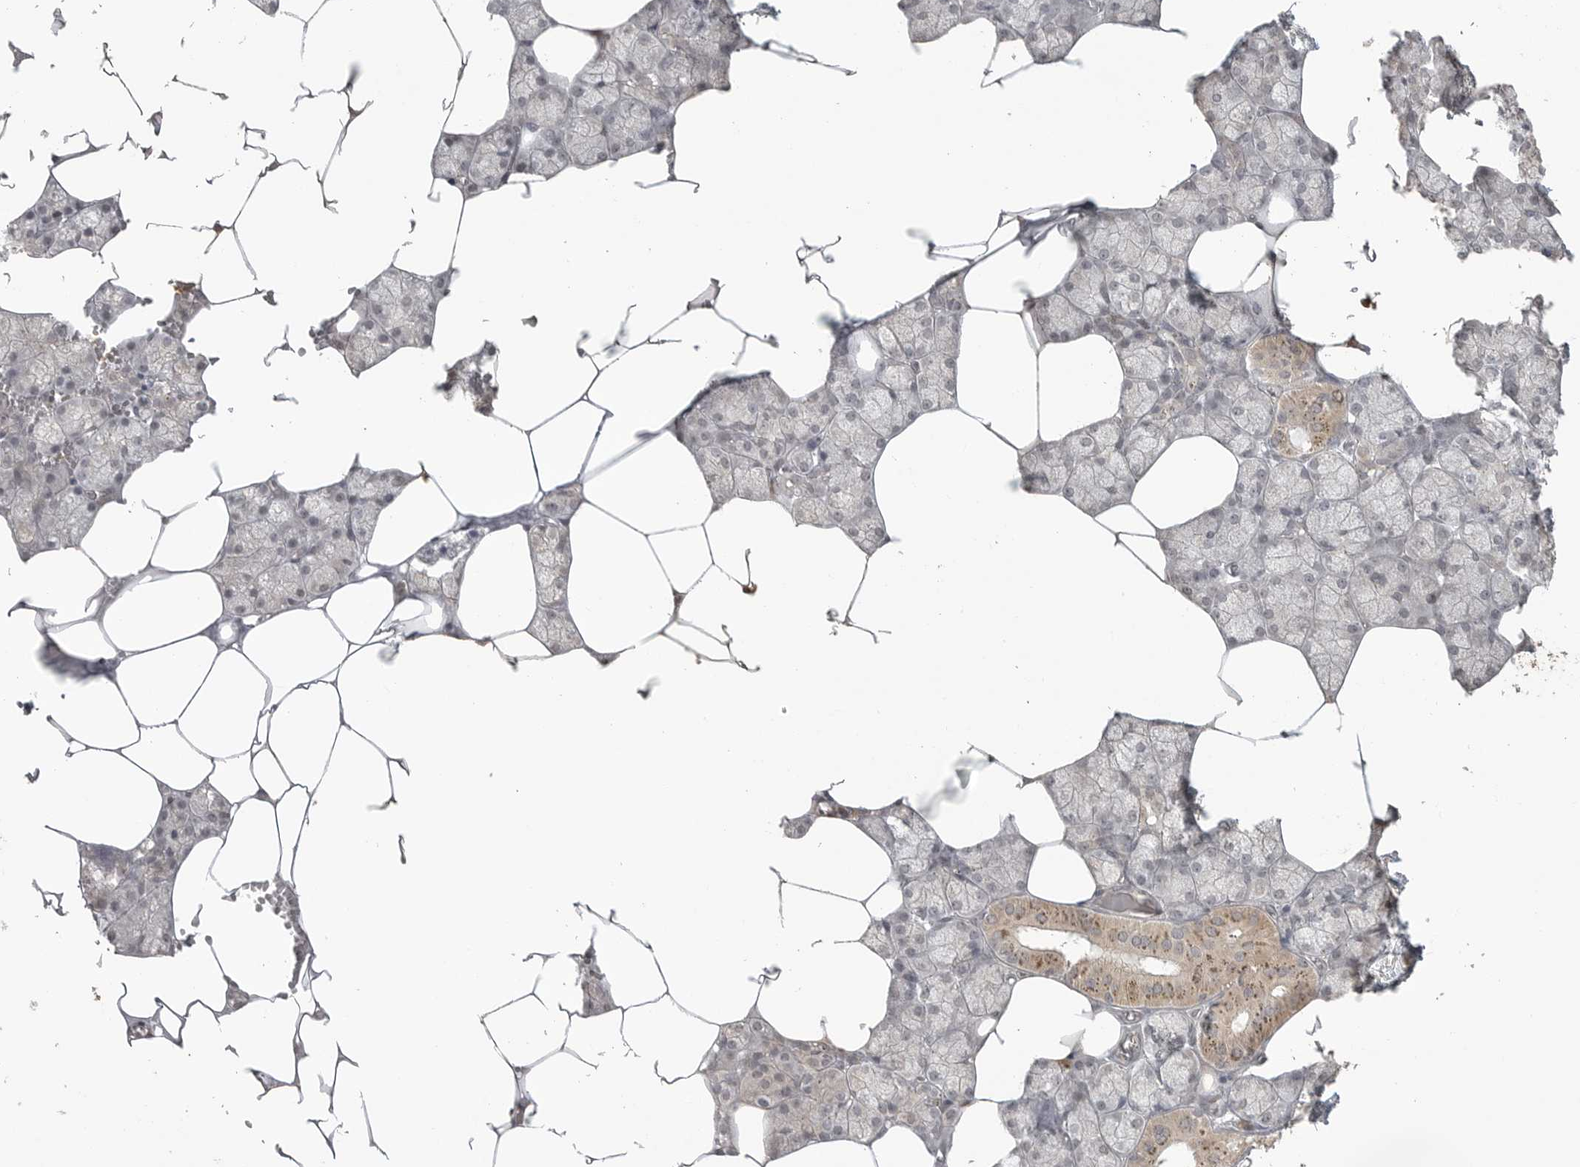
{"staining": {"intensity": "weak", "quantity": "<25%", "location": "cytoplasmic/membranous"}, "tissue": "salivary gland", "cell_type": "Glandular cells", "image_type": "normal", "snomed": [{"axis": "morphology", "description": "Normal tissue, NOS"}, {"axis": "topography", "description": "Salivary gland"}], "caption": "Image shows no protein positivity in glandular cells of unremarkable salivary gland. (IHC, brightfield microscopy, high magnification).", "gene": "SMG8", "patient": {"sex": "male", "age": 62}}